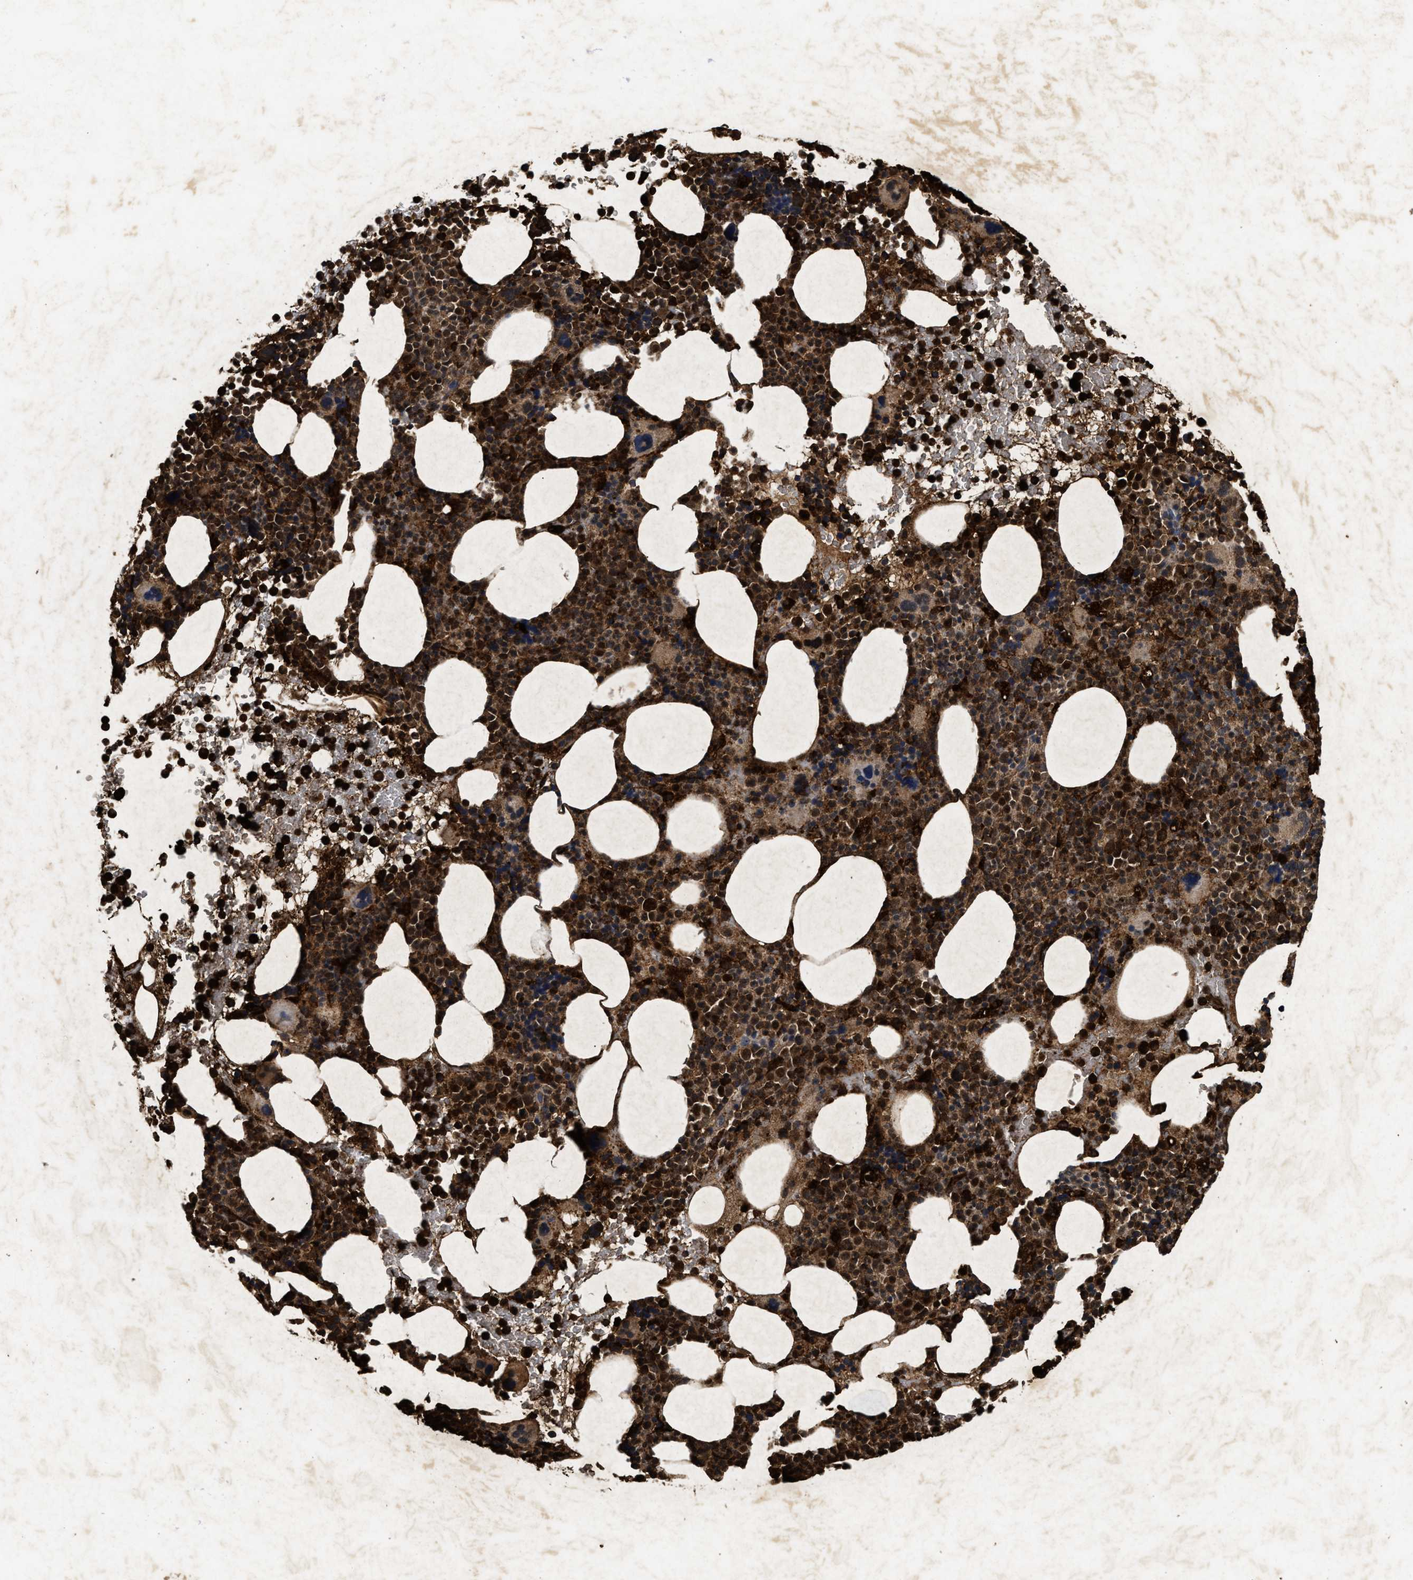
{"staining": {"intensity": "strong", "quantity": ">75%", "location": "cytoplasmic/membranous,nuclear"}, "tissue": "bone marrow", "cell_type": "Hematopoietic cells", "image_type": "normal", "snomed": [{"axis": "morphology", "description": "Normal tissue, NOS"}, {"axis": "morphology", "description": "Inflammation, NOS"}, {"axis": "topography", "description": "Bone marrow"}], "caption": "The image shows immunohistochemical staining of benign bone marrow. There is strong cytoplasmic/membranous,nuclear positivity is seen in approximately >75% of hematopoietic cells.", "gene": "ACOX1", "patient": {"sex": "male", "age": 73}}